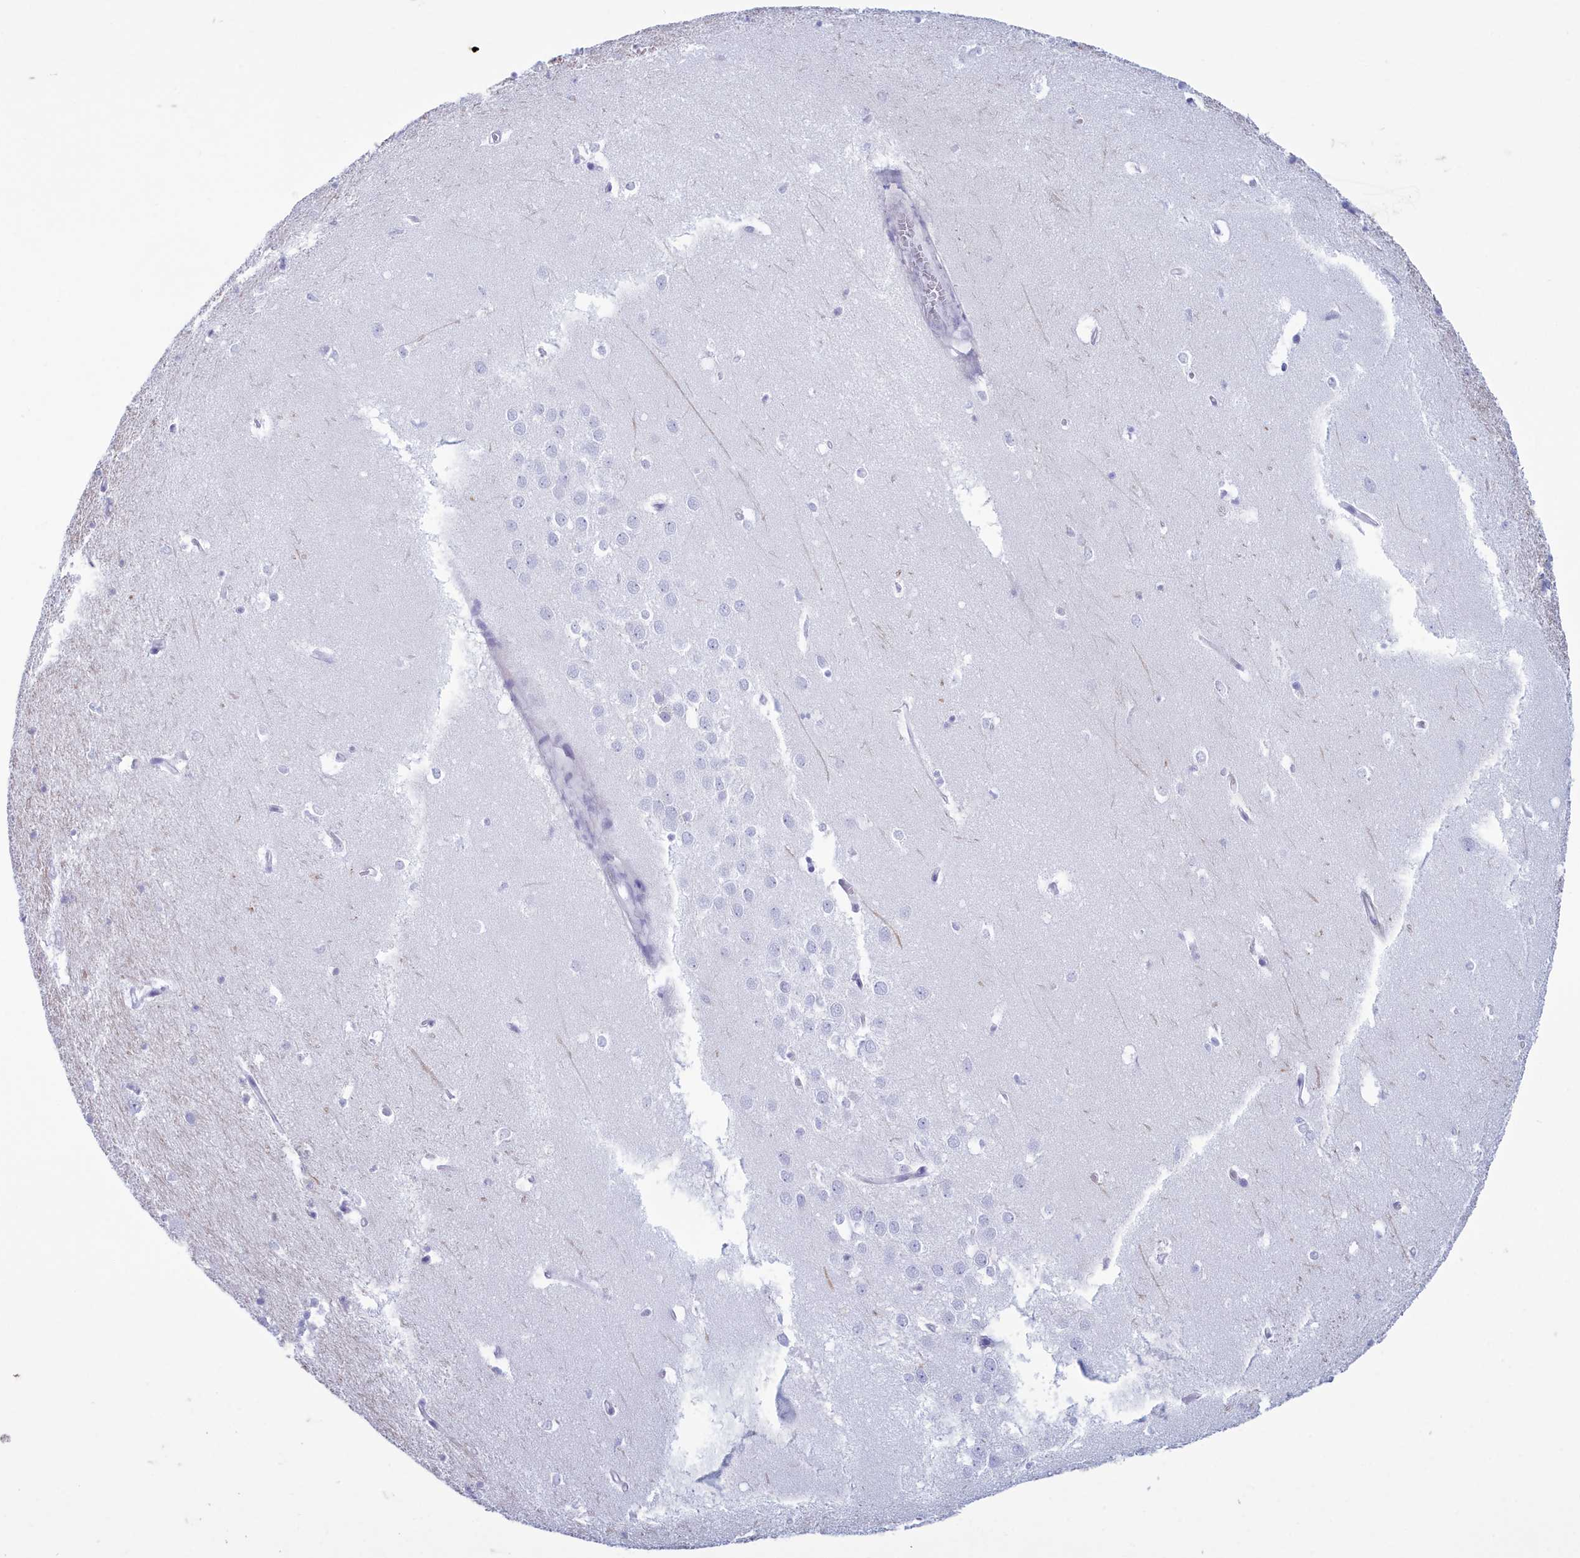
{"staining": {"intensity": "negative", "quantity": "none", "location": "none"}, "tissue": "hippocampus", "cell_type": "Glial cells", "image_type": "normal", "snomed": [{"axis": "morphology", "description": "Normal tissue, NOS"}, {"axis": "topography", "description": "Hippocampus"}], "caption": "There is no significant positivity in glial cells of hippocampus. (DAB immunohistochemistry visualized using brightfield microscopy, high magnification).", "gene": "TMEM97", "patient": {"sex": "female", "age": 64}}